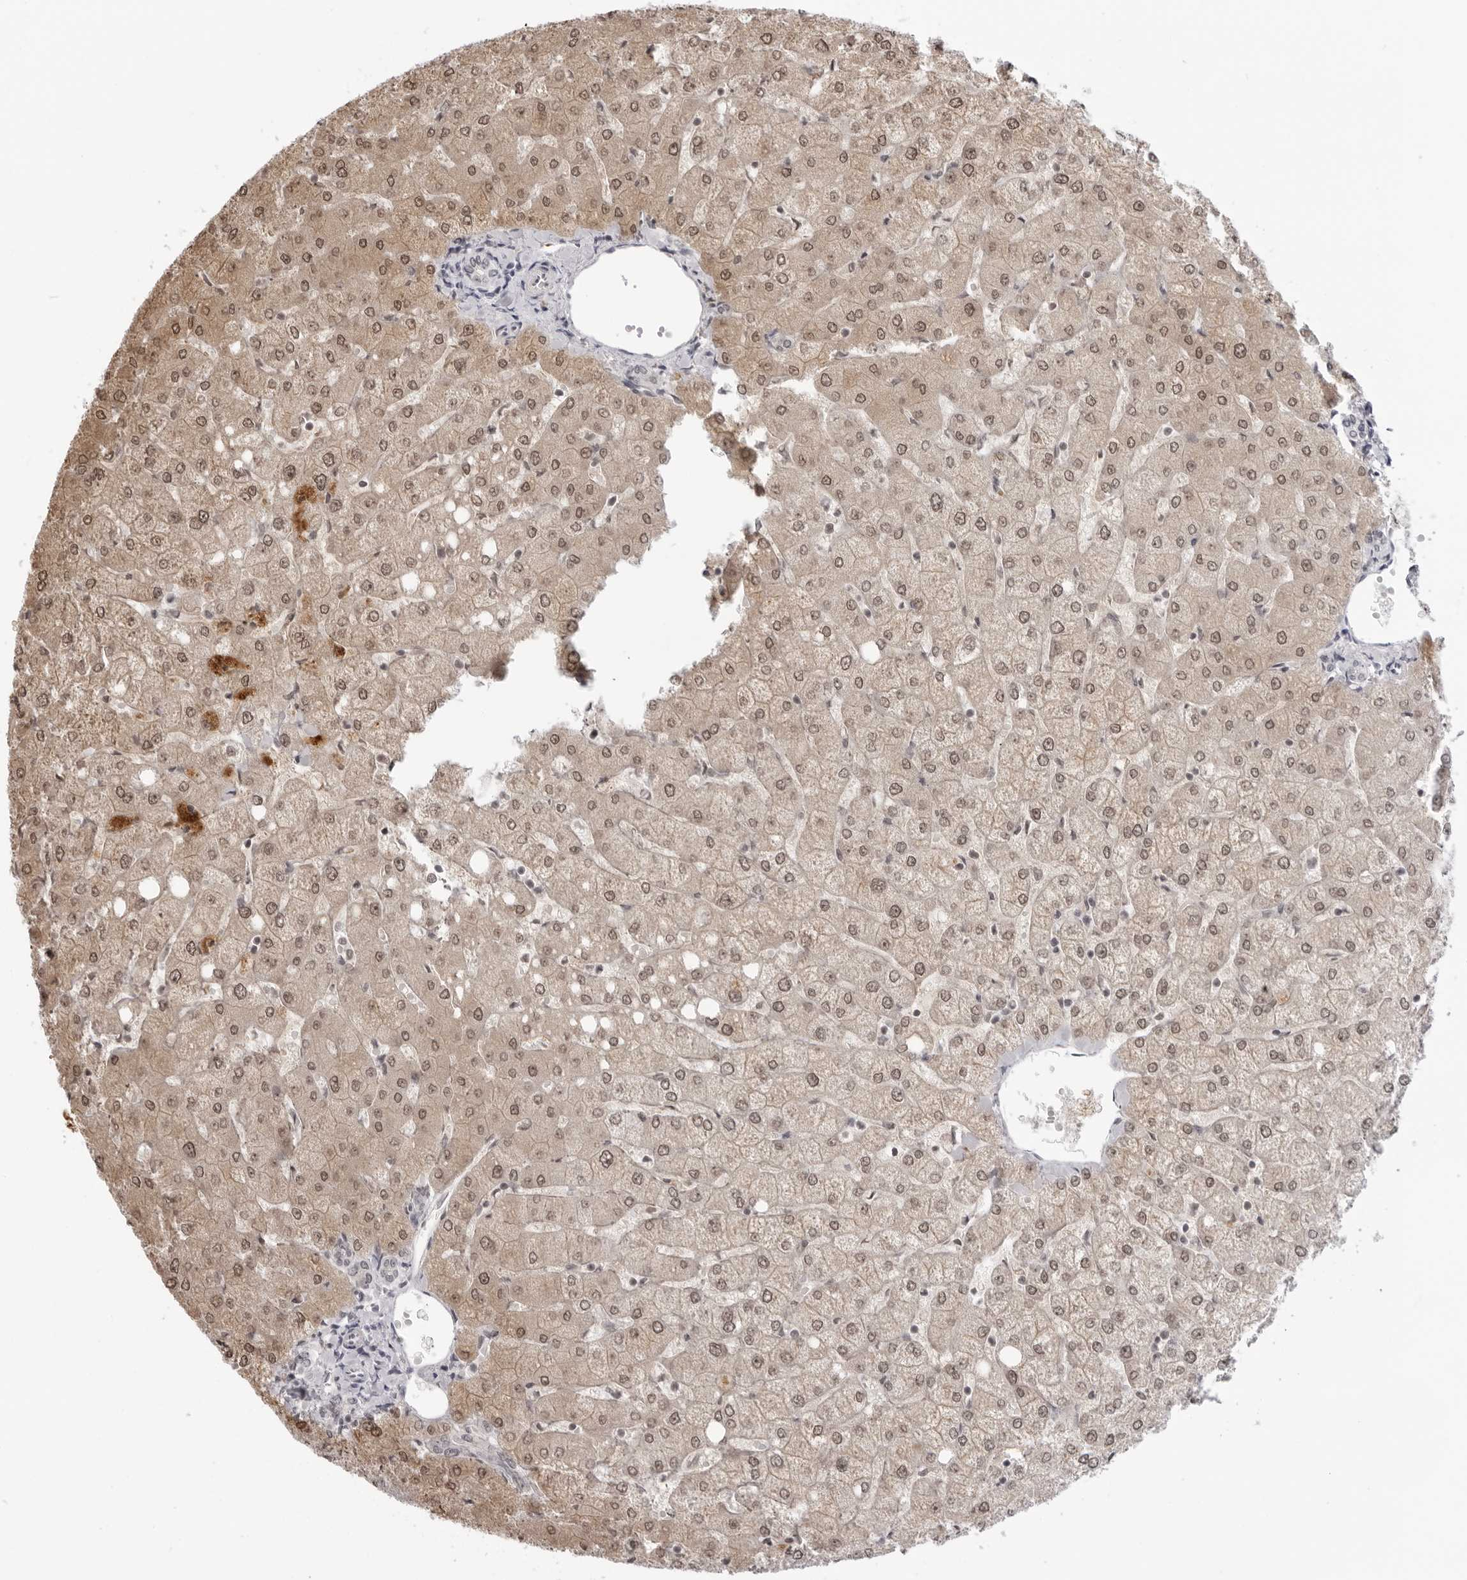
{"staining": {"intensity": "negative", "quantity": "none", "location": "none"}, "tissue": "liver", "cell_type": "Cholangiocytes", "image_type": "normal", "snomed": [{"axis": "morphology", "description": "Normal tissue, NOS"}, {"axis": "topography", "description": "Liver"}], "caption": "Immunohistochemistry (IHC) micrograph of benign liver stained for a protein (brown), which displays no expression in cholangiocytes.", "gene": "SRGAP2", "patient": {"sex": "female", "age": 54}}